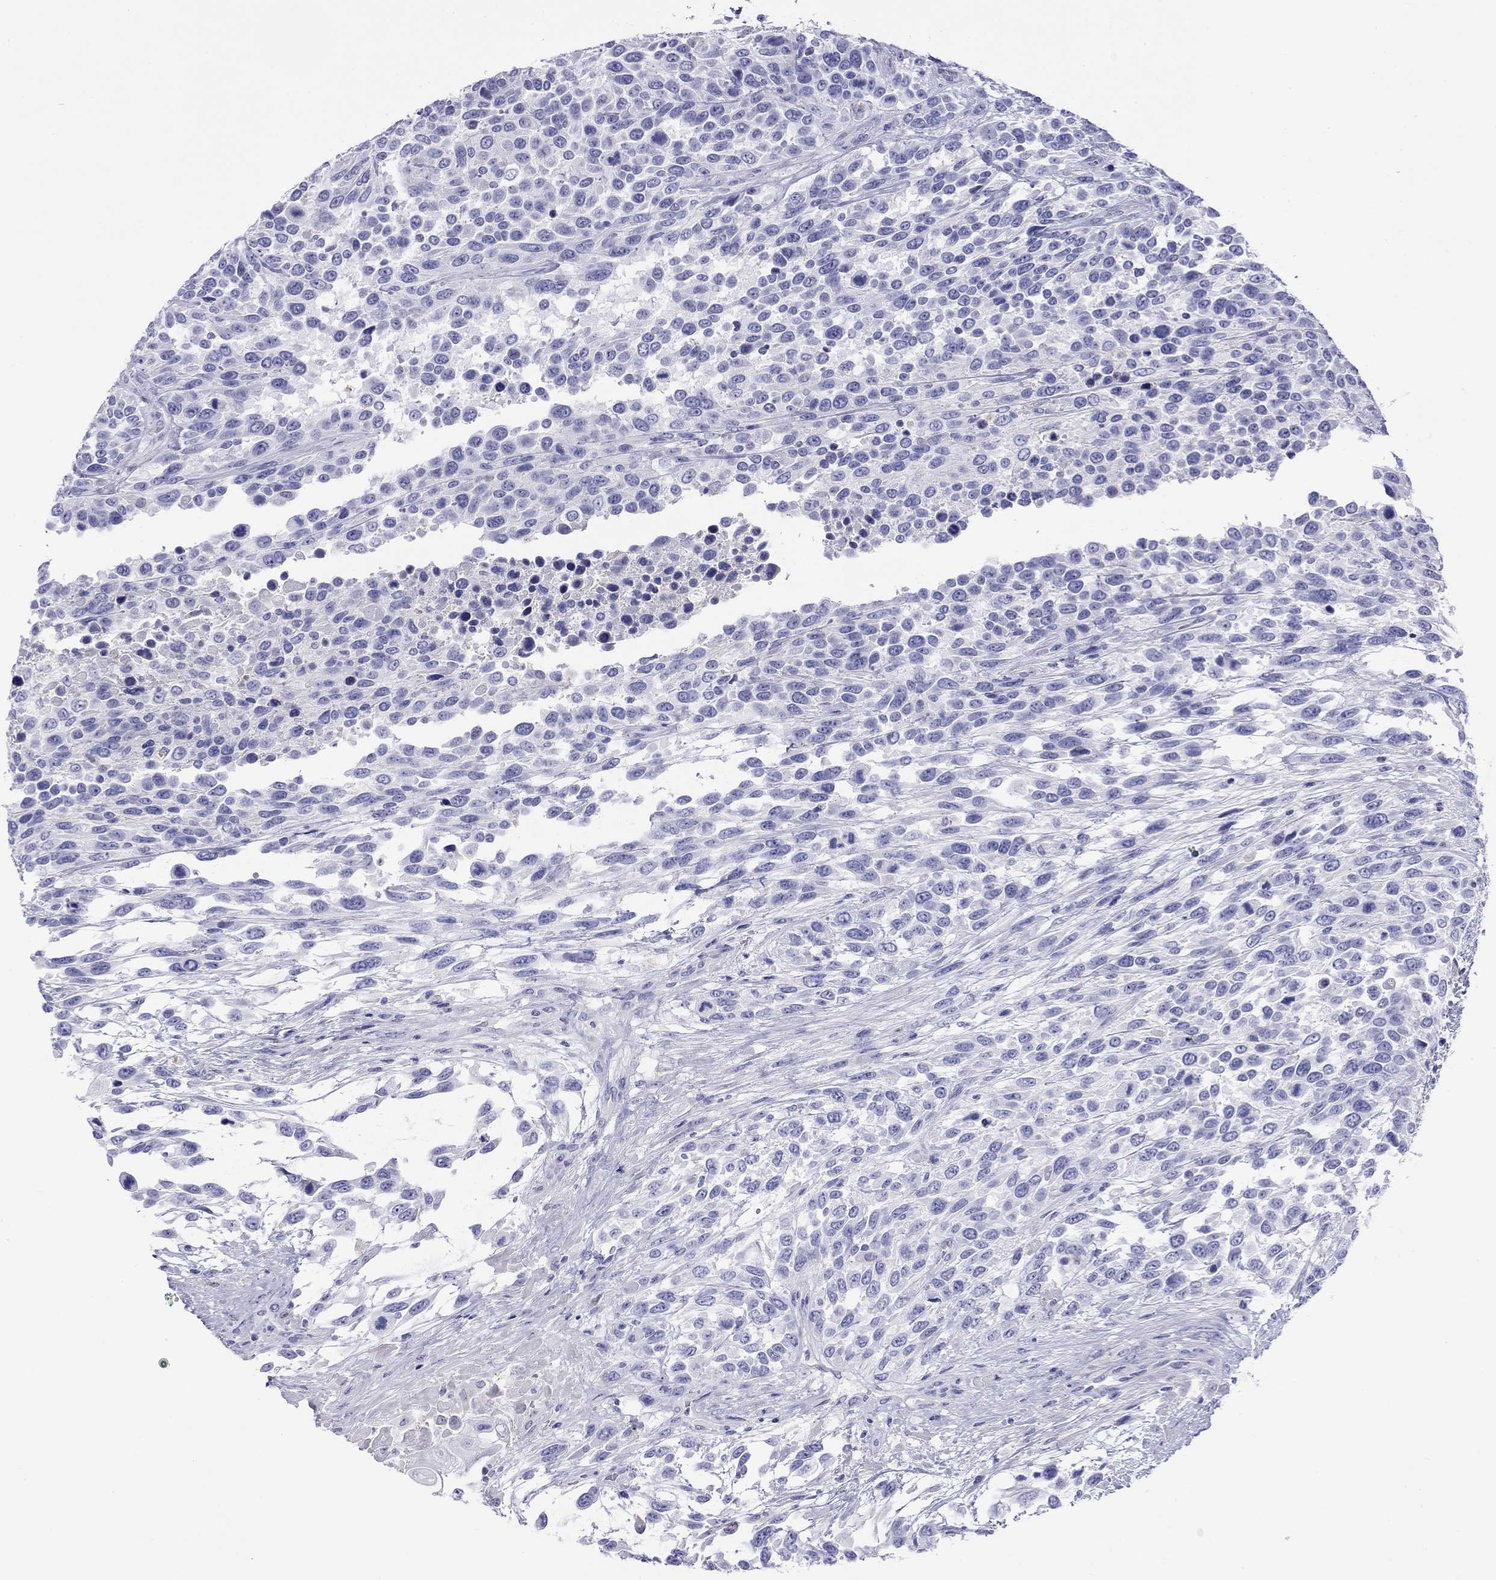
{"staining": {"intensity": "negative", "quantity": "none", "location": "none"}, "tissue": "urothelial cancer", "cell_type": "Tumor cells", "image_type": "cancer", "snomed": [{"axis": "morphology", "description": "Urothelial carcinoma, High grade"}, {"axis": "topography", "description": "Urinary bladder"}], "caption": "IHC of human high-grade urothelial carcinoma shows no staining in tumor cells.", "gene": "SLC30A8", "patient": {"sex": "female", "age": 70}}